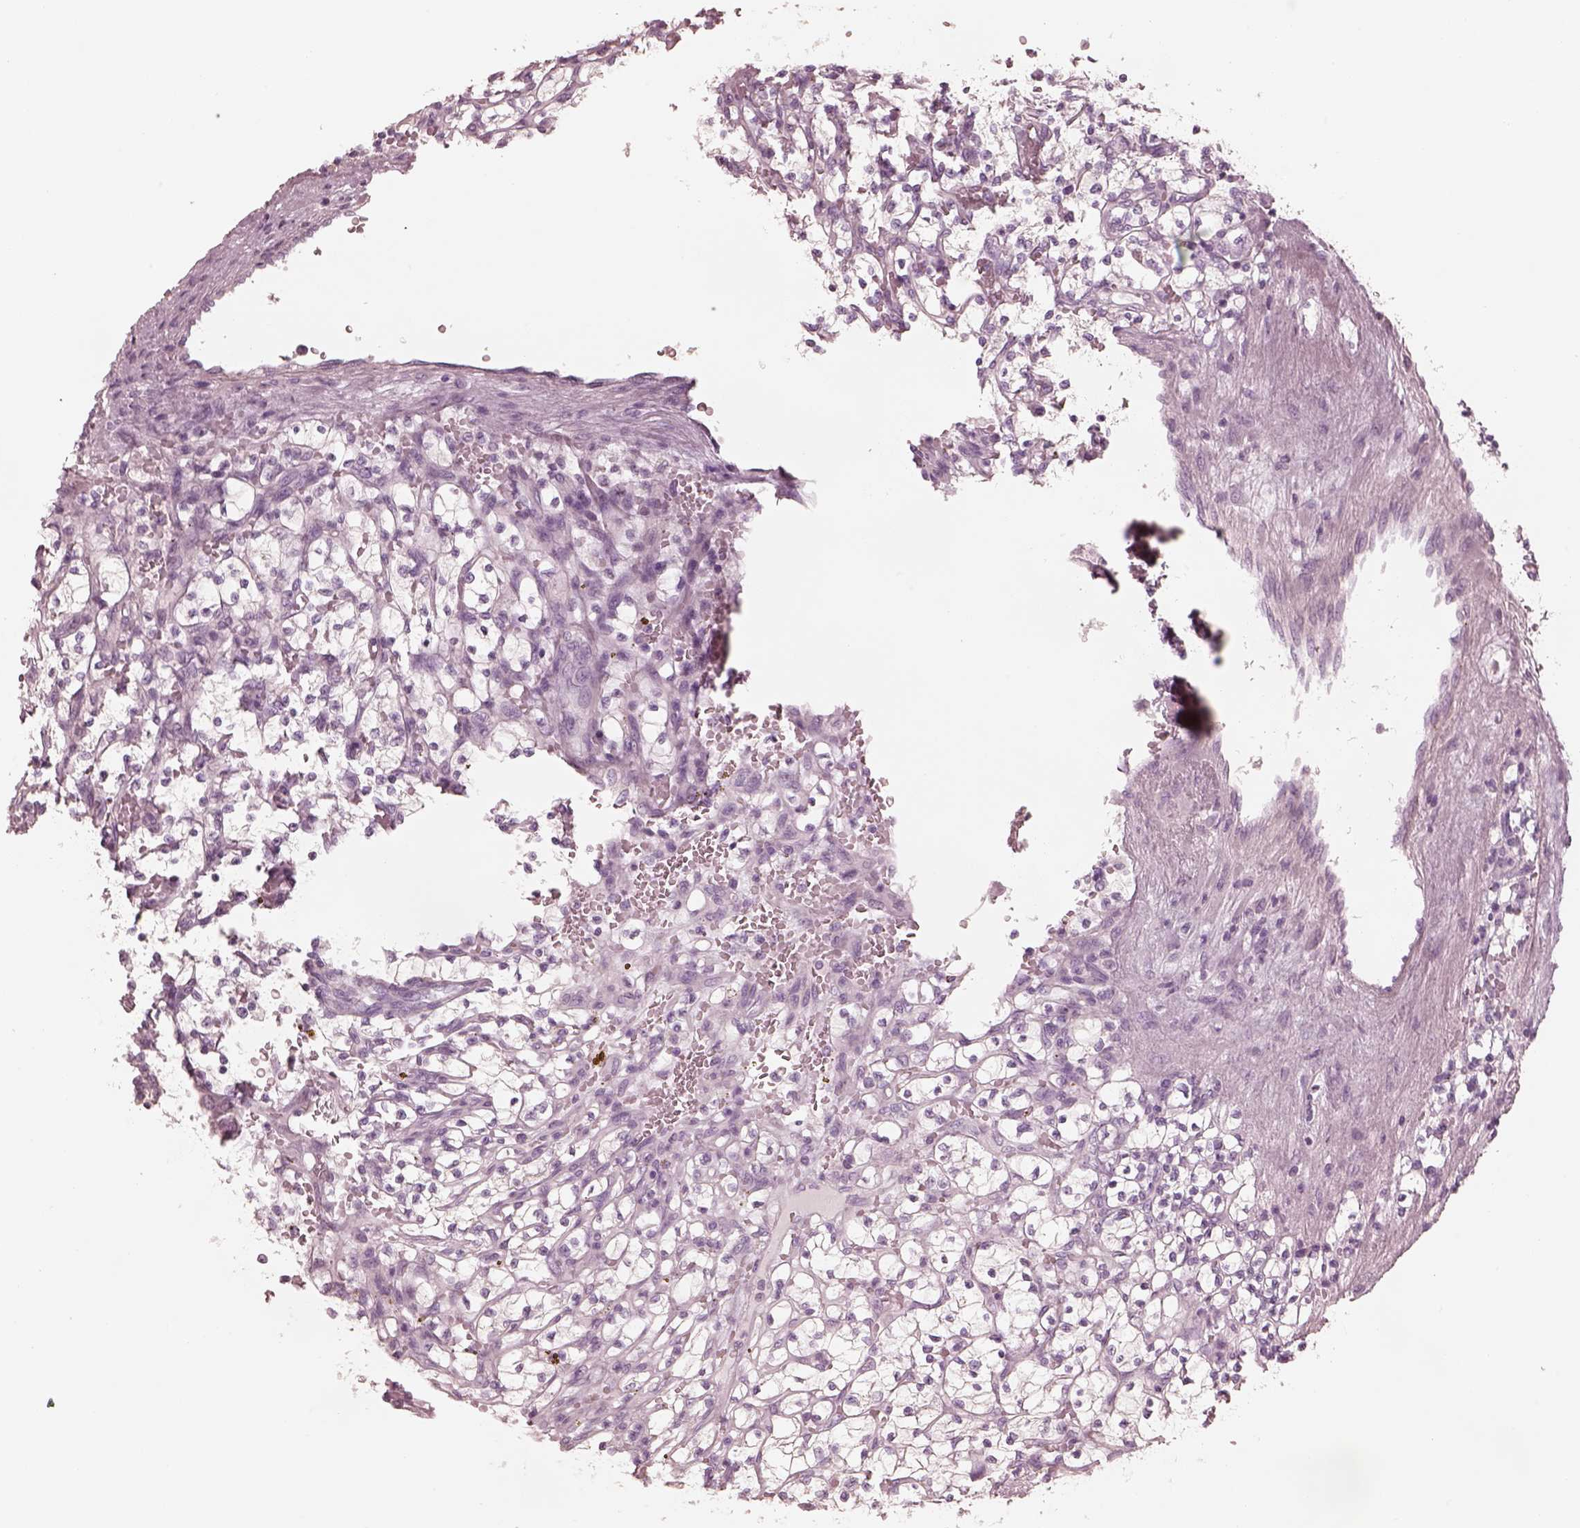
{"staining": {"intensity": "negative", "quantity": "none", "location": "none"}, "tissue": "renal cancer", "cell_type": "Tumor cells", "image_type": "cancer", "snomed": [{"axis": "morphology", "description": "Adenocarcinoma, NOS"}, {"axis": "topography", "description": "Kidney"}], "caption": "The immunohistochemistry histopathology image has no significant expression in tumor cells of renal cancer (adenocarcinoma) tissue.", "gene": "ZP4", "patient": {"sex": "female", "age": 64}}